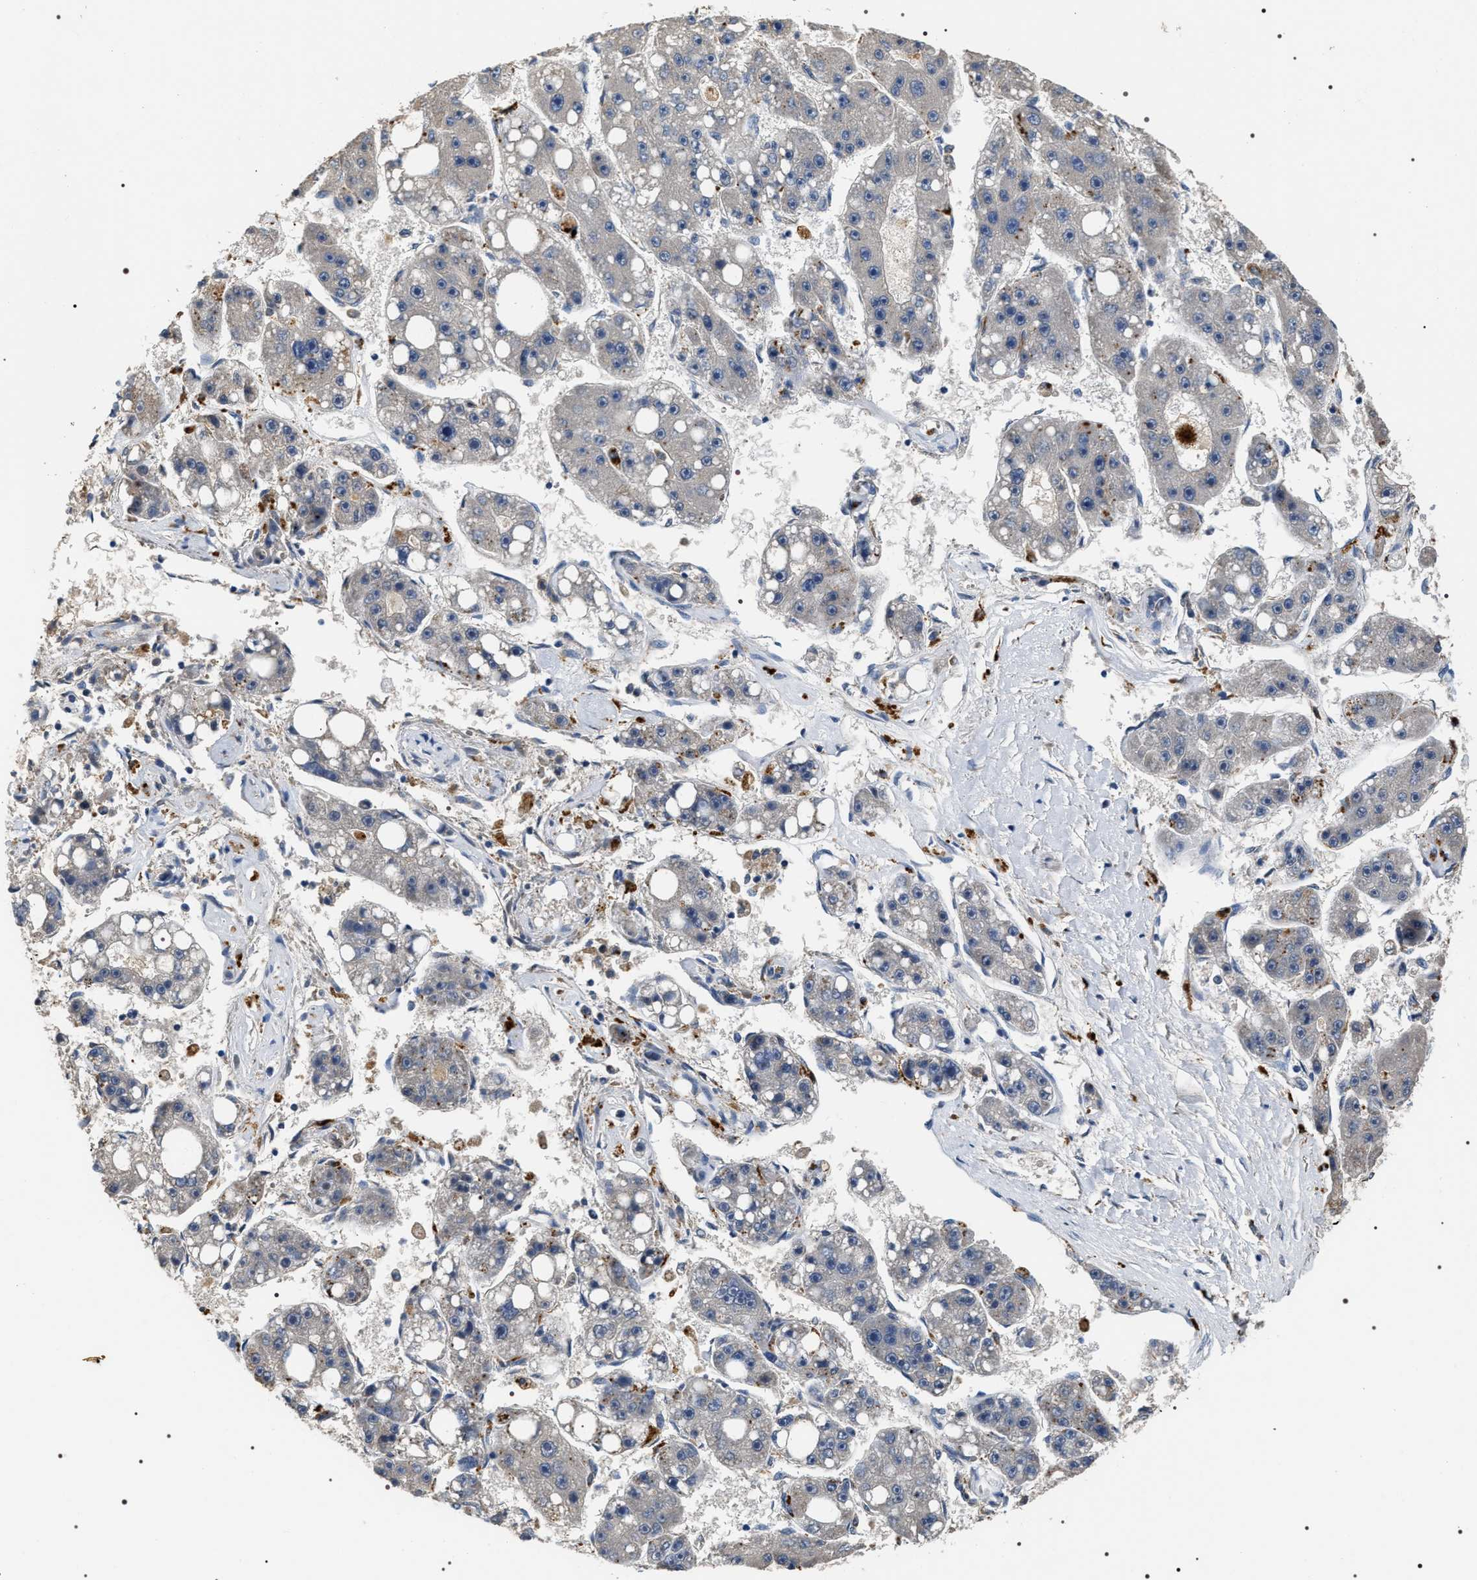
{"staining": {"intensity": "negative", "quantity": "none", "location": "none"}, "tissue": "liver cancer", "cell_type": "Tumor cells", "image_type": "cancer", "snomed": [{"axis": "morphology", "description": "Carcinoma, Hepatocellular, NOS"}, {"axis": "topography", "description": "Liver"}], "caption": "Immunohistochemistry (IHC) image of human hepatocellular carcinoma (liver) stained for a protein (brown), which shows no positivity in tumor cells.", "gene": "C7orf25", "patient": {"sex": "female", "age": 61}}